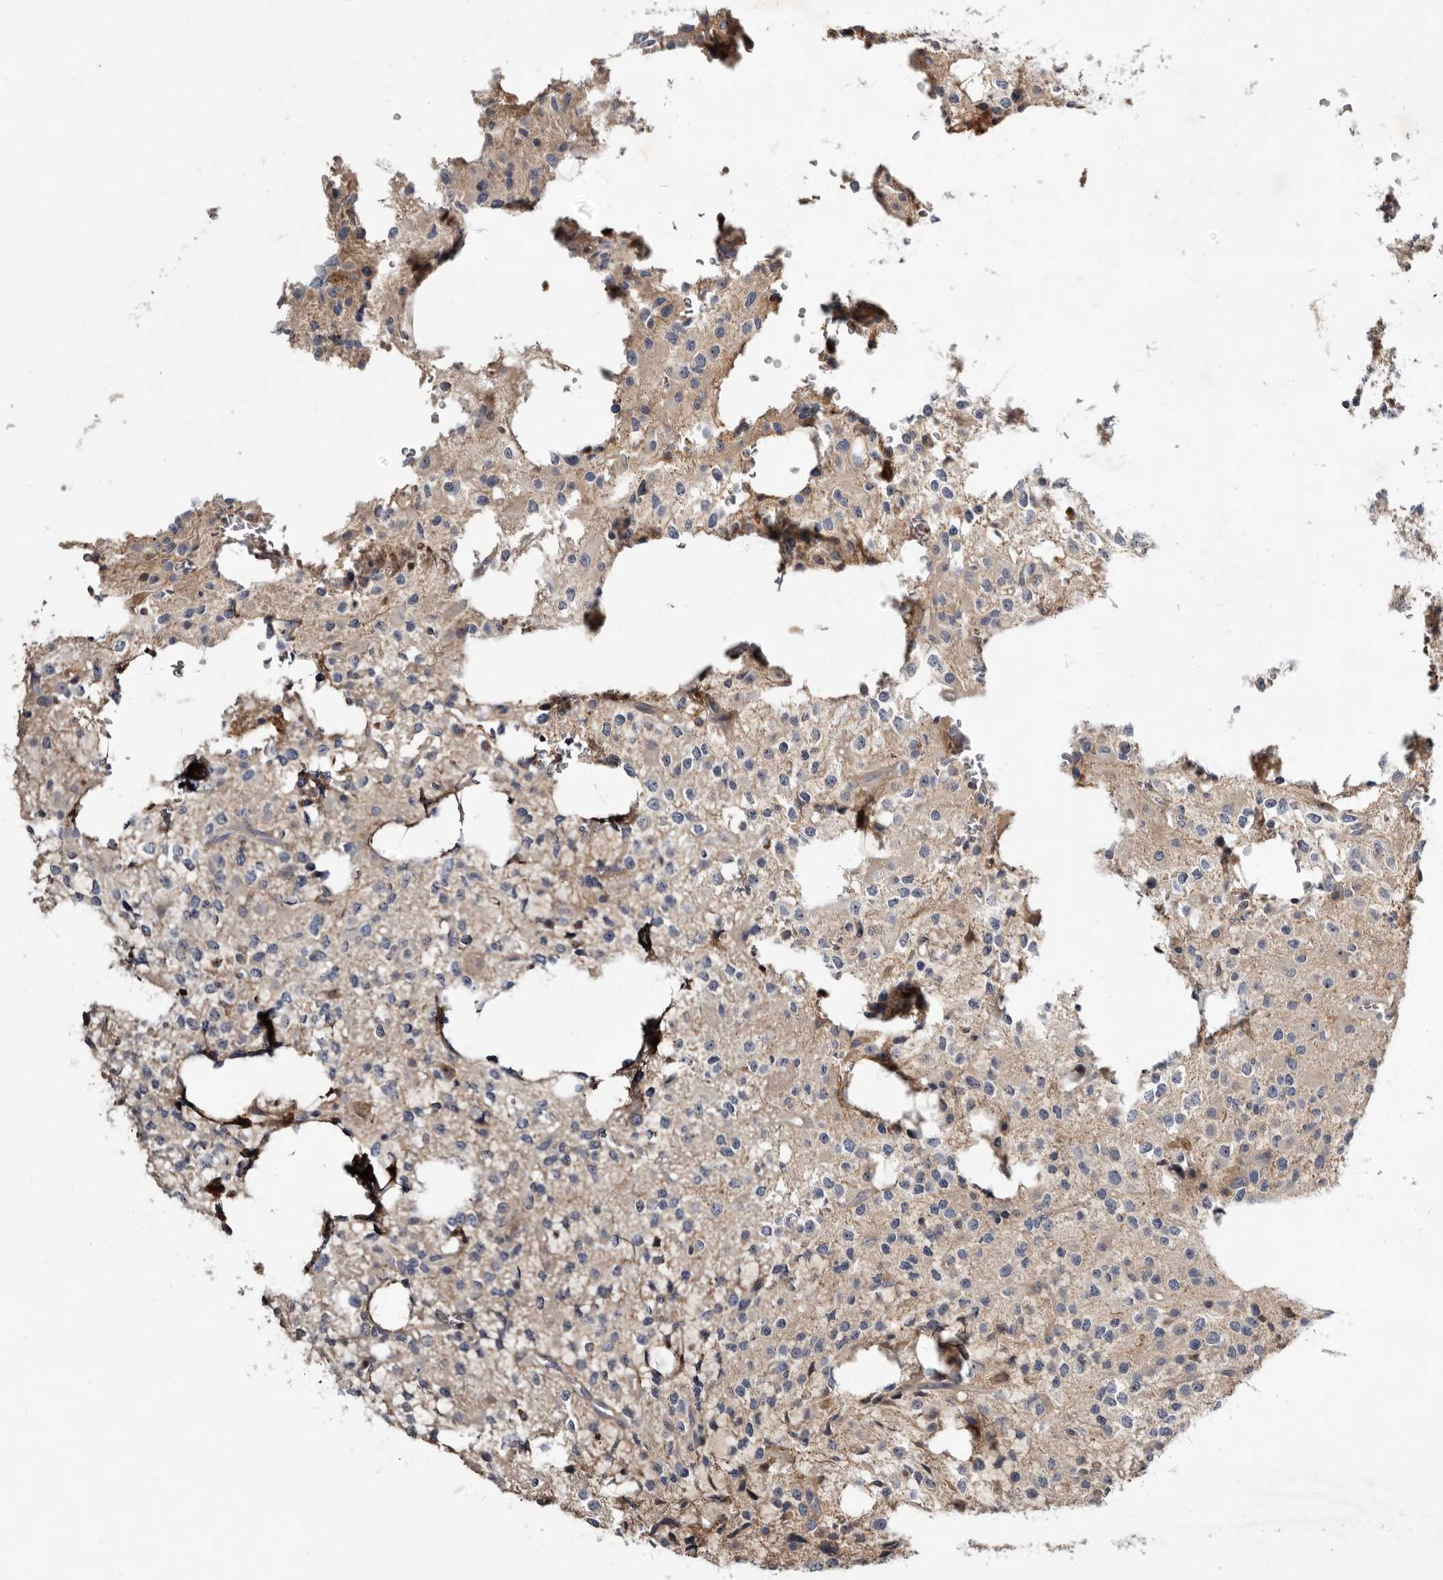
{"staining": {"intensity": "negative", "quantity": "none", "location": "none"}, "tissue": "glioma", "cell_type": "Tumor cells", "image_type": "cancer", "snomed": [{"axis": "morphology", "description": "Glioma, malignant, High grade"}, {"axis": "topography", "description": "Brain"}], "caption": "Immunohistochemistry (IHC) histopathology image of neoplastic tissue: malignant high-grade glioma stained with DAB (3,3'-diaminobenzidine) reveals no significant protein positivity in tumor cells.", "gene": "TTC39A", "patient": {"sex": "female", "age": 62}}